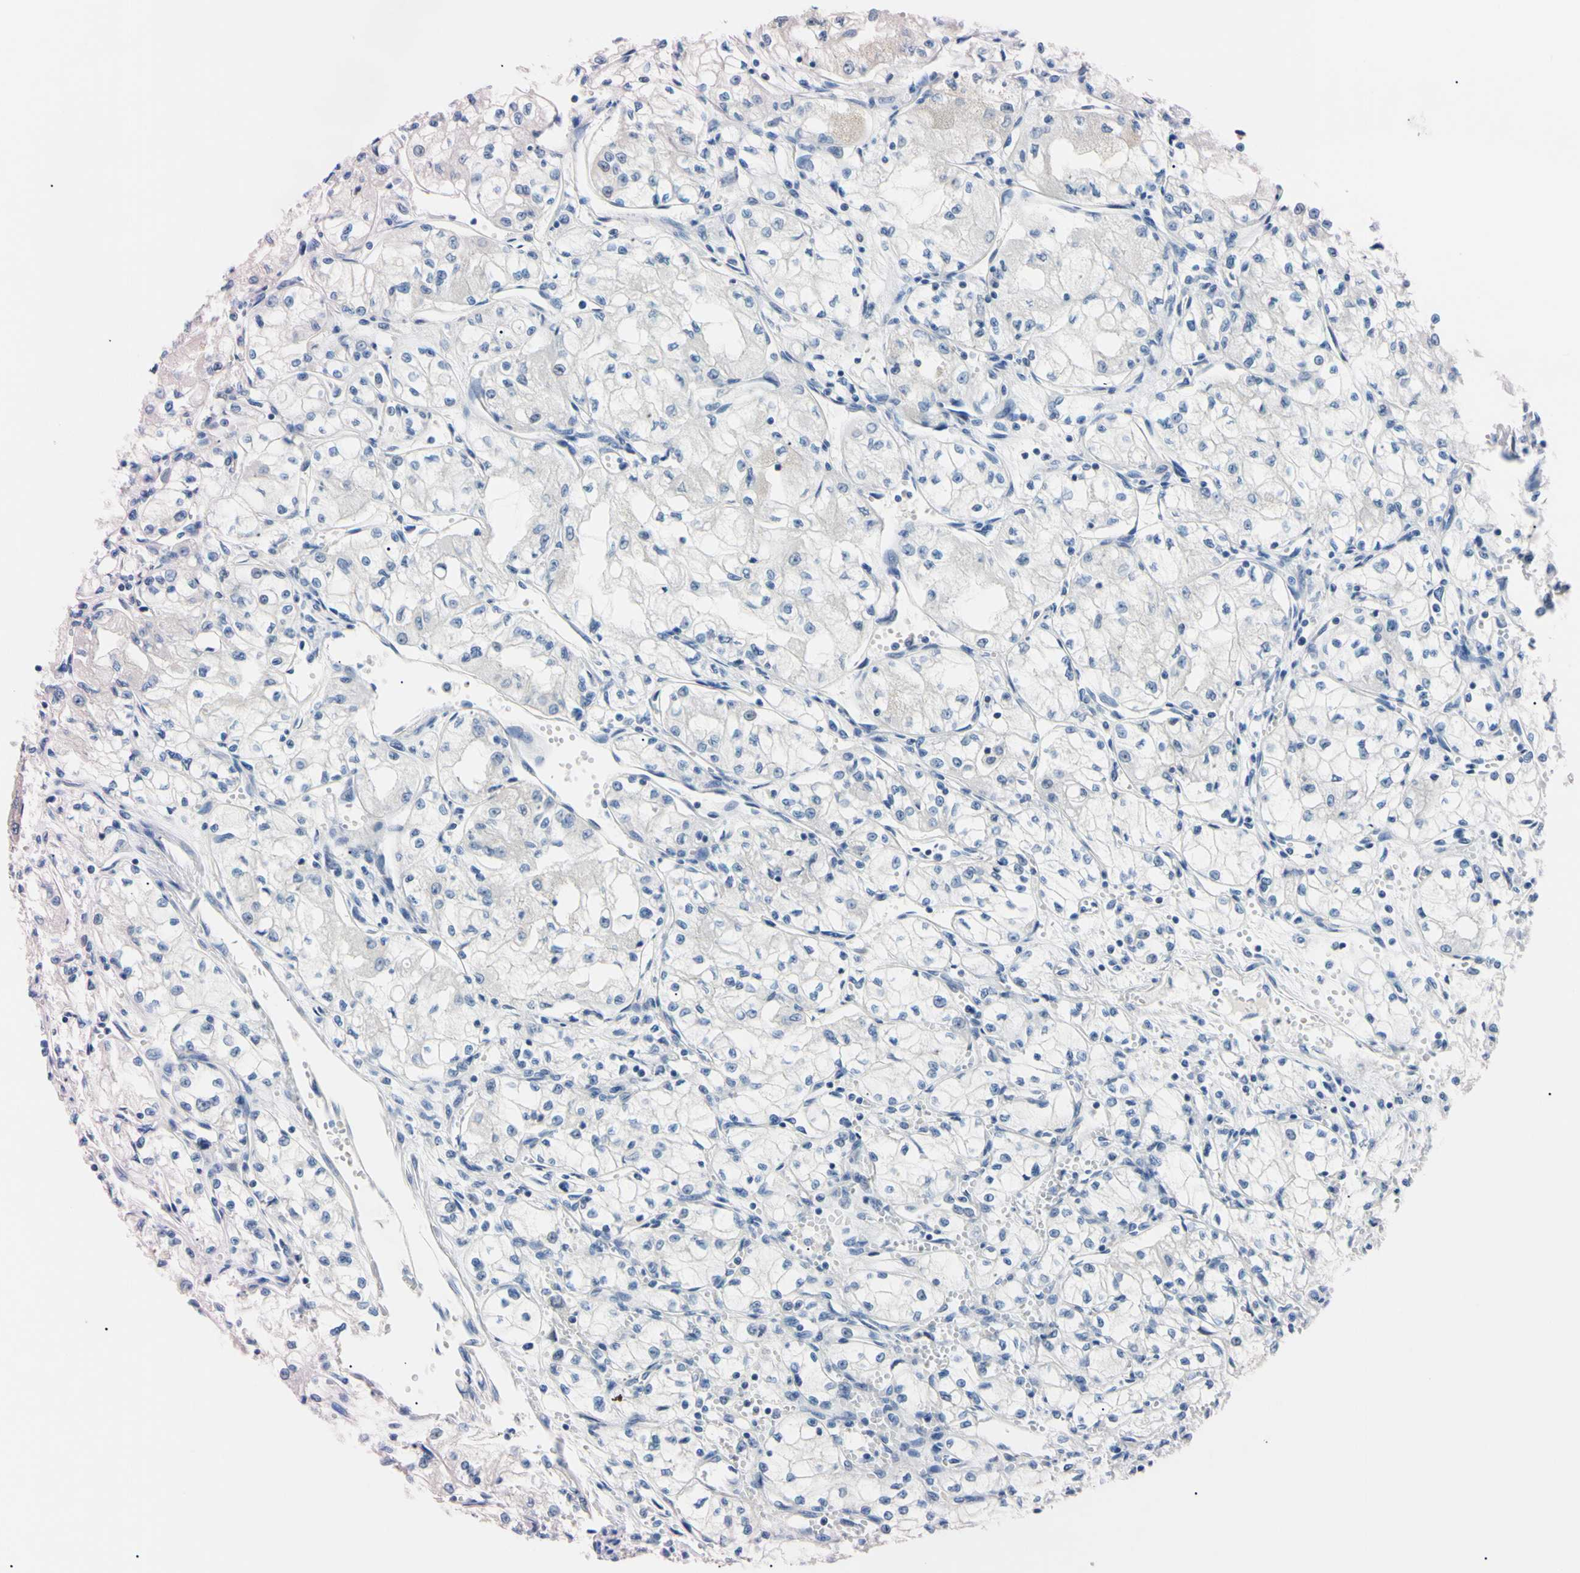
{"staining": {"intensity": "weak", "quantity": "<25%", "location": "cytoplasmic/membranous"}, "tissue": "renal cancer", "cell_type": "Tumor cells", "image_type": "cancer", "snomed": [{"axis": "morphology", "description": "Normal tissue, NOS"}, {"axis": "morphology", "description": "Adenocarcinoma, NOS"}, {"axis": "topography", "description": "Kidney"}], "caption": "A high-resolution photomicrograph shows IHC staining of renal adenocarcinoma, which shows no significant expression in tumor cells.", "gene": "RARS1", "patient": {"sex": "male", "age": 59}}